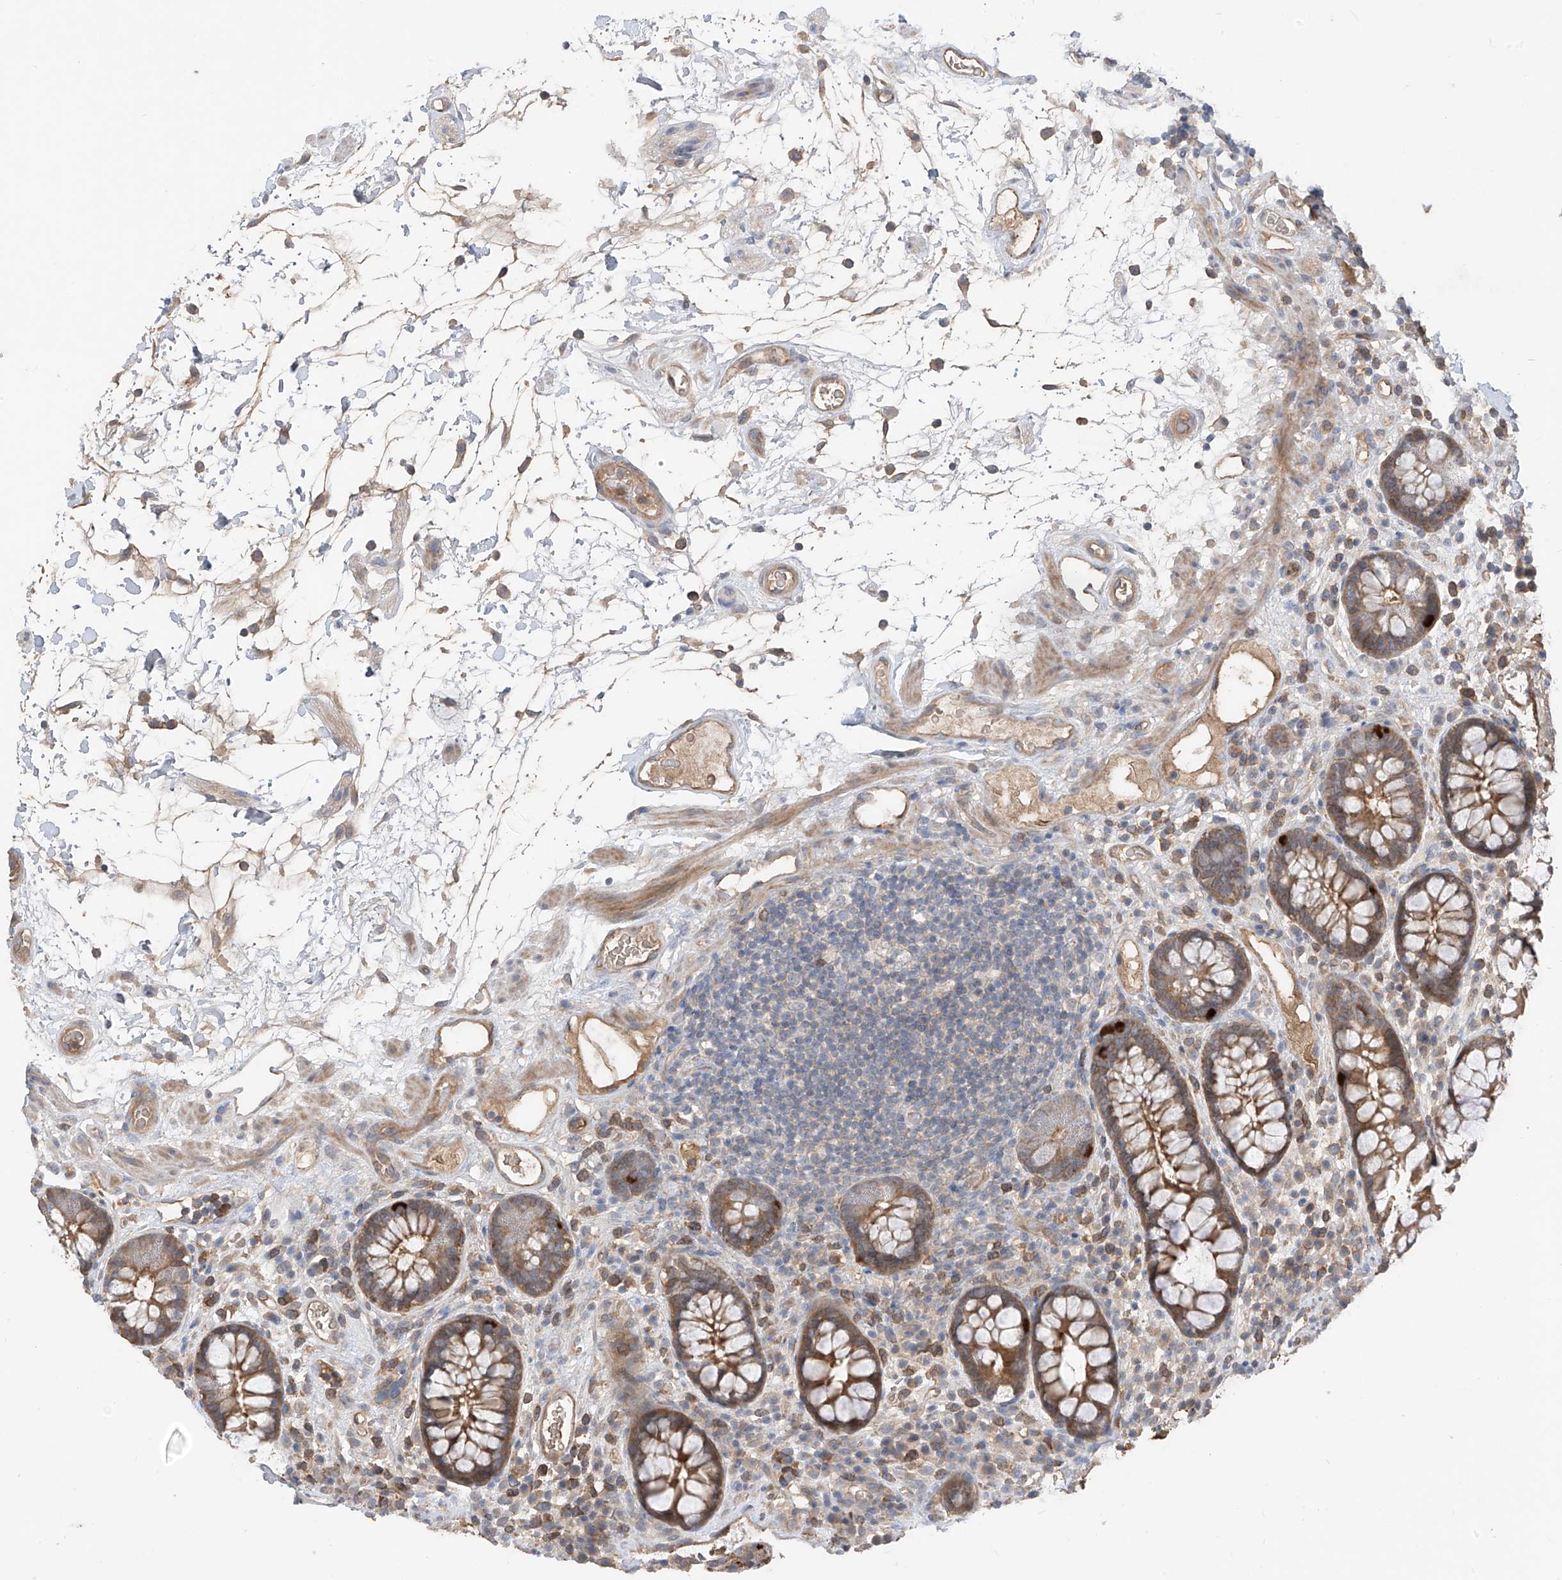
{"staining": {"intensity": "moderate", "quantity": ">75%", "location": "cytoplasmic/membranous"}, "tissue": "colon", "cell_type": "Endothelial cells", "image_type": "normal", "snomed": [{"axis": "morphology", "description": "Normal tissue, NOS"}, {"axis": "topography", "description": "Colon"}], "caption": "Immunohistochemical staining of unremarkable human colon exhibits medium levels of moderate cytoplasmic/membranous positivity in about >75% of endothelial cells.", "gene": "CACNA2D4", "patient": {"sex": "female", "age": 79}}